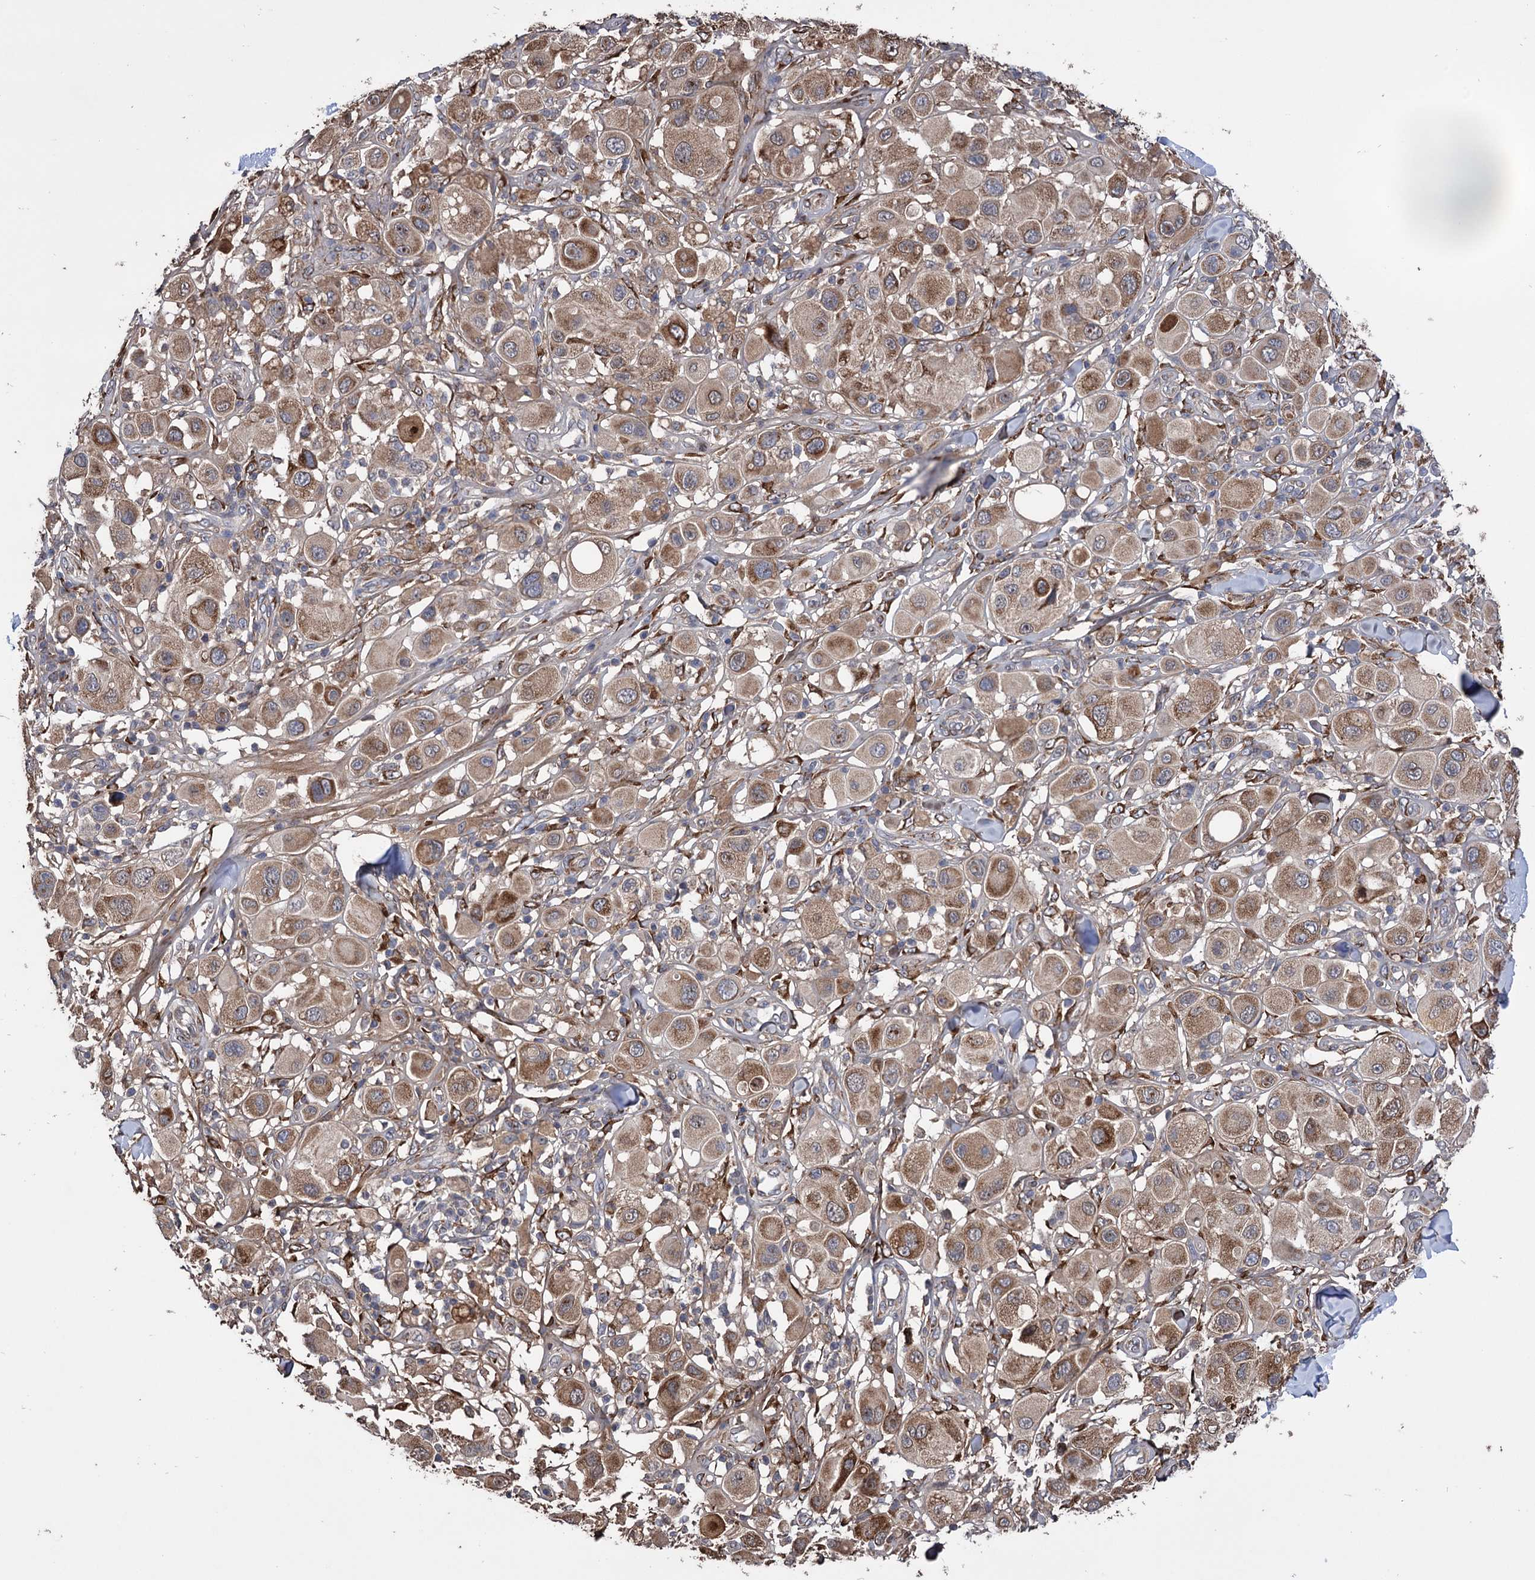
{"staining": {"intensity": "moderate", "quantity": ">75%", "location": "cytoplasmic/membranous"}, "tissue": "melanoma", "cell_type": "Tumor cells", "image_type": "cancer", "snomed": [{"axis": "morphology", "description": "Malignant melanoma, Metastatic site"}, {"axis": "topography", "description": "Skin"}], "caption": "Human malignant melanoma (metastatic site) stained with a brown dye exhibits moderate cytoplasmic/membranous positive positivity in about >75% of tumor cells.", "gene": "CDAN1", "patient": {"sex": "male", "age": 41}}